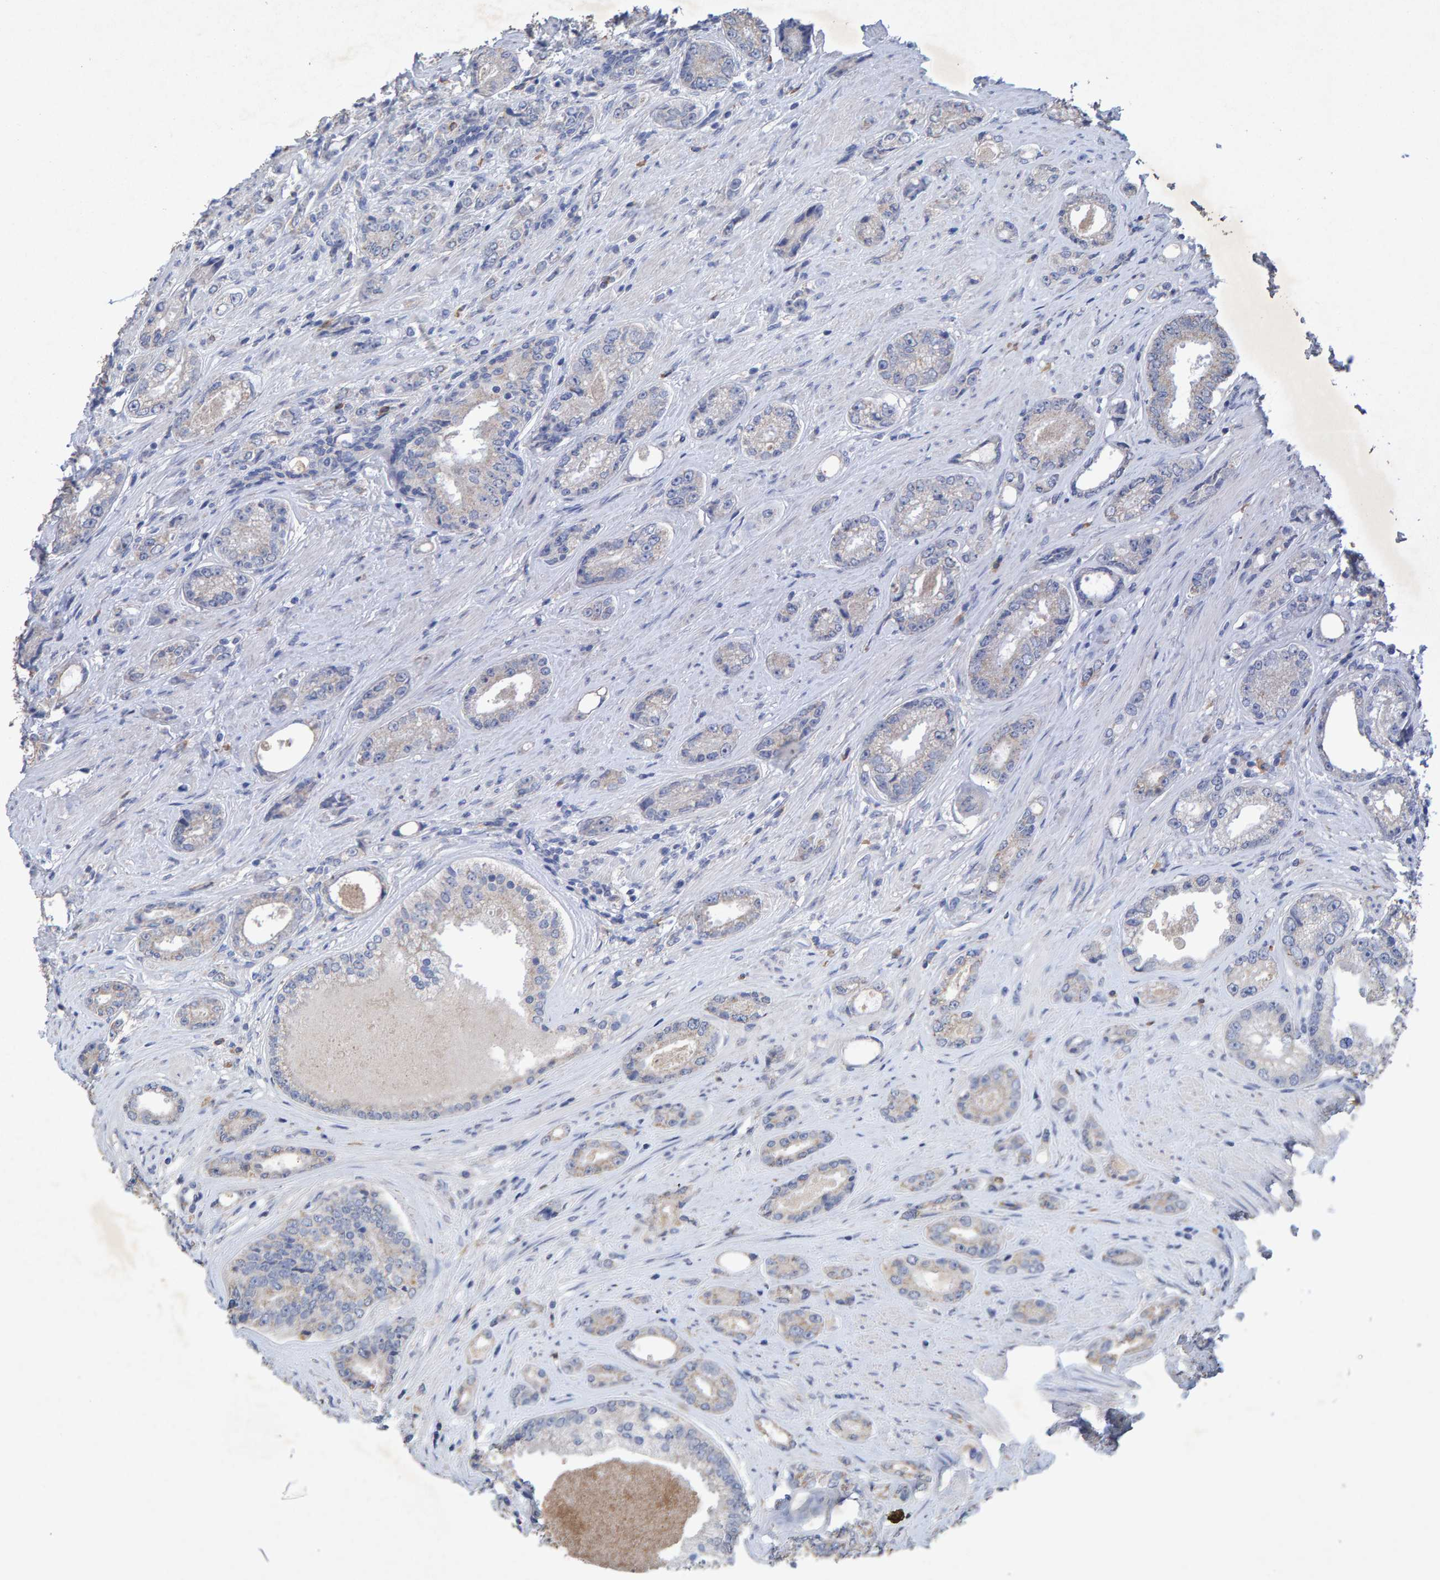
{"staining": {"intensity": "negative", "quantity": "none", "location": "none"}, "tissue": "prostate cancer", "cell_type": "Tumor cells", "image_type": "cancer", "snomed": [{"axis": "morphology", "description": "Adenocarcinoma, High grade"}, {"axis": "topography", "description": "Prostate"}], "caption": "Tumor cells are negative for brown protein staining in prostate adenocarcinoma (high-grade).", "gene": "CTH", "patient": {"sex": "male", "age": 61}}